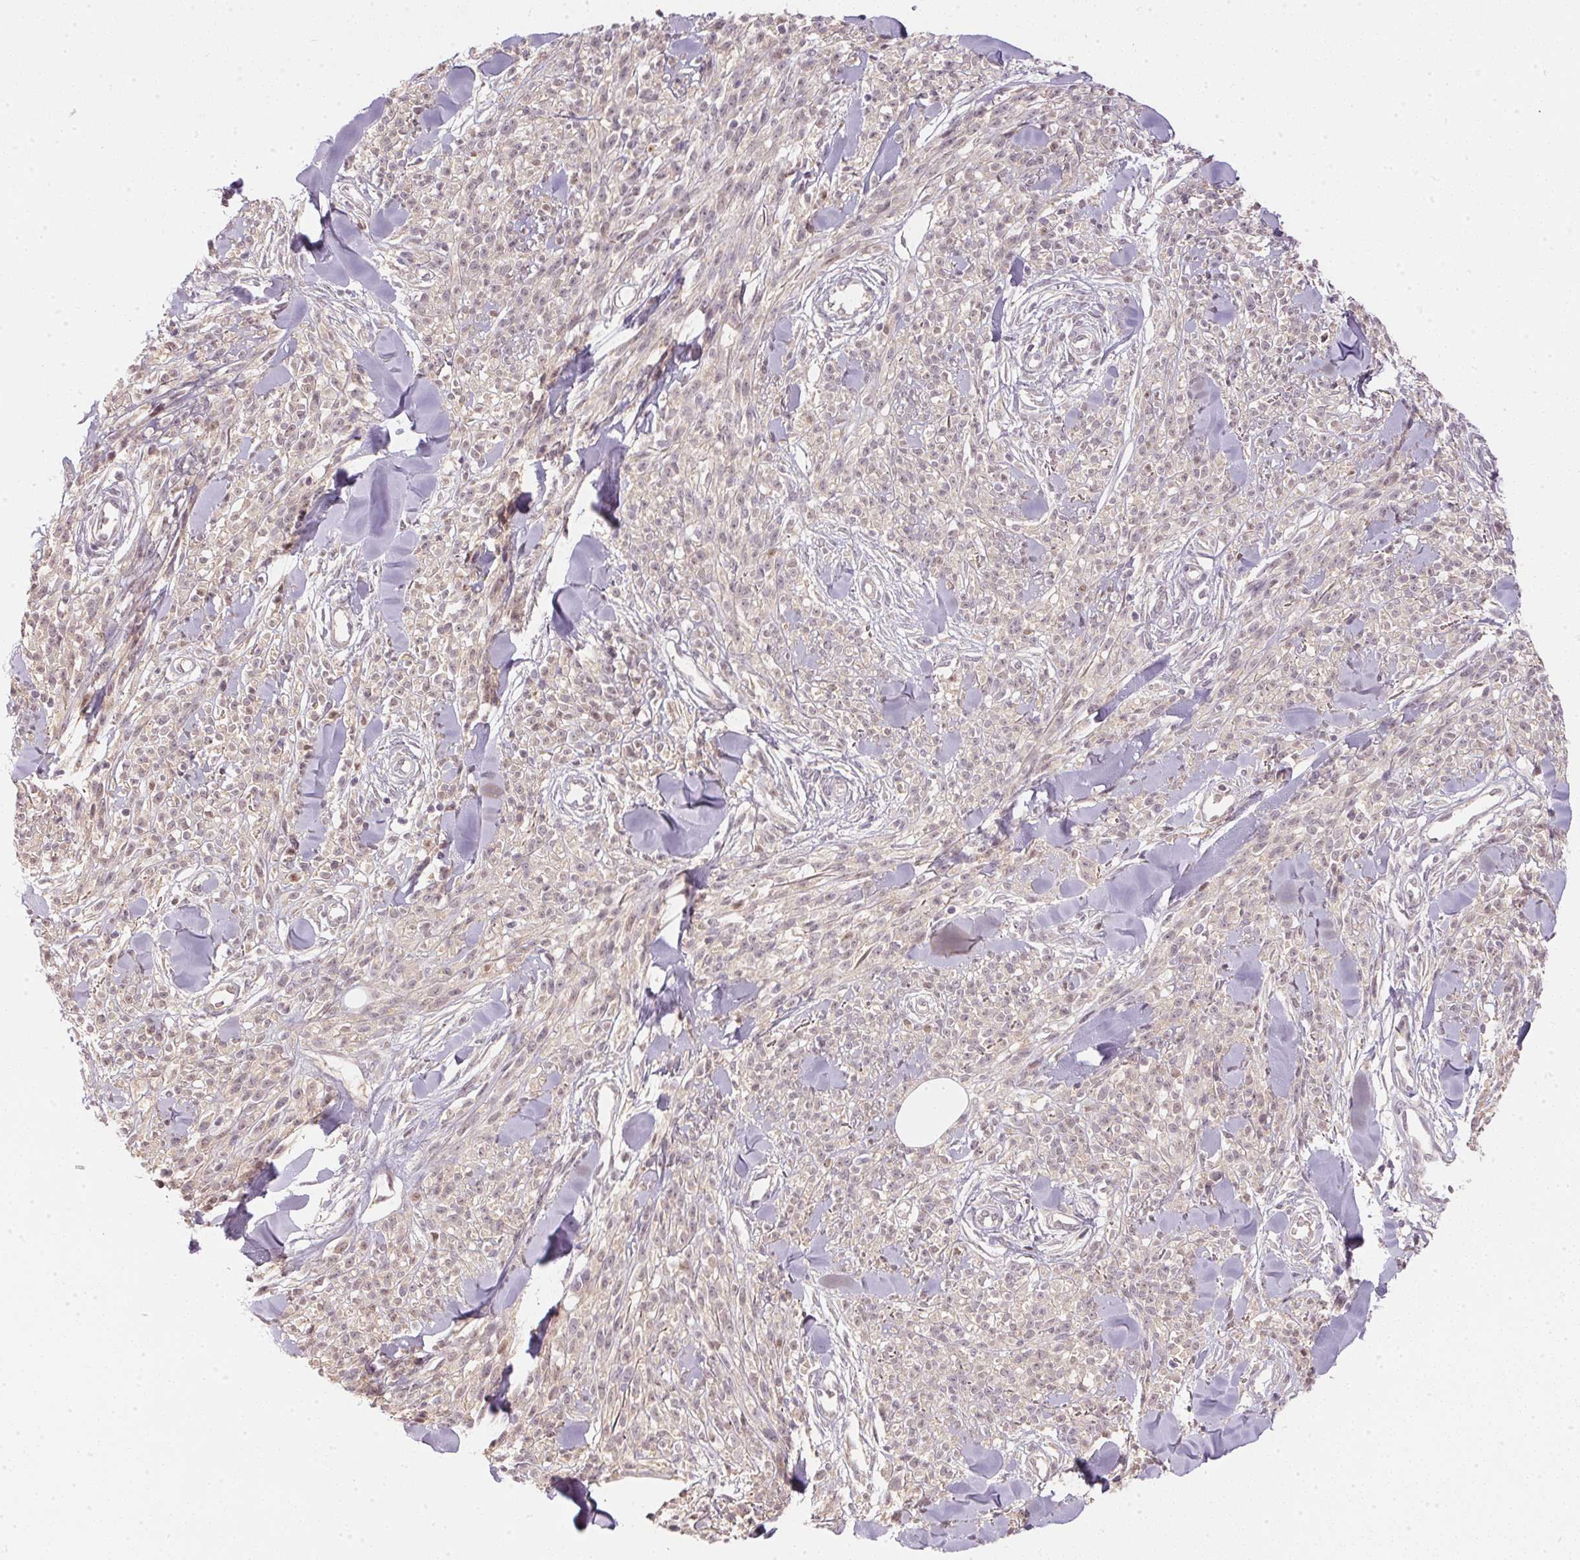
{"staining": {"intensity": "weak", "quantity": "<25%", "location": "nuclear"}, "tissue": "melanoma", "cell_type": "Tumor cells", "image_type": "cancer", "snomed": [{"axis": "morphology", "description": "Malignant melanoma, NOS"}, {"axis": "topography", "description": "Skin"}, {"axis": "topography", "description": "Skin of trunk"}], "caption": "Immunohistochemistry (IHC) of melanoma demonstrates no expression in tumor cells.", "gene": "TTC23L", "patient": {"sex": "male", "age": 74}}